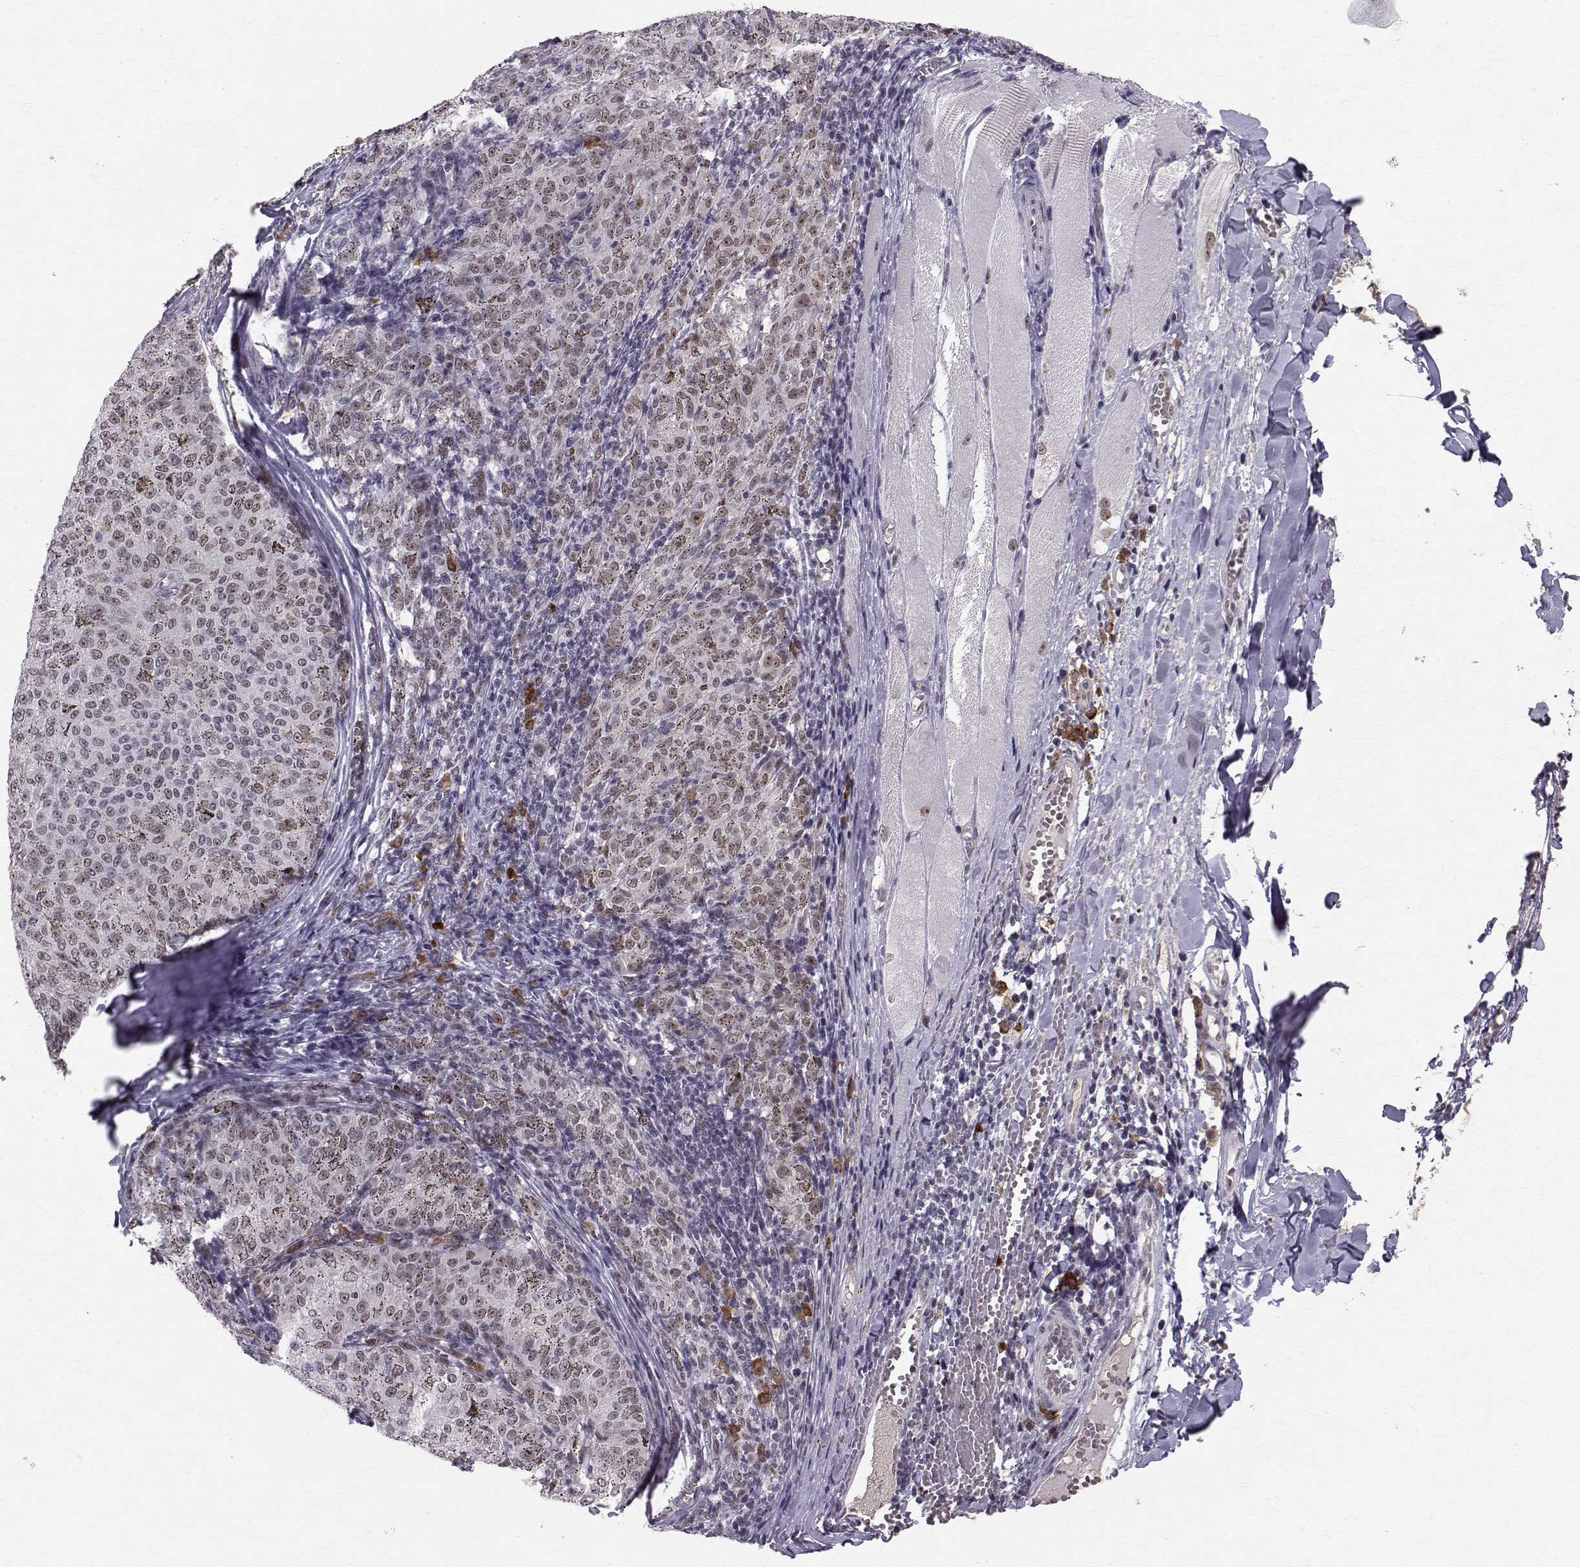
{"staining": {"intensity": "weak", "quantity": "<25%", "location": "nuclear"}, "tissue": "melanoma", "cell_type": "Tumor cells", "image_type": "cancer", "snomed": [{"axis": "morphology", "description": "Malignant melanoma, NOS"}, {"axis": "topography", "description": "Skin"}], "caption": "DAB (3,3'-diaminobenzidine) immunohistochemical staining of malignant melanoma reveals no significant staining in tumor cells.", "gene": "RPP38", "patient": {"sex": "female", "age": 72}}